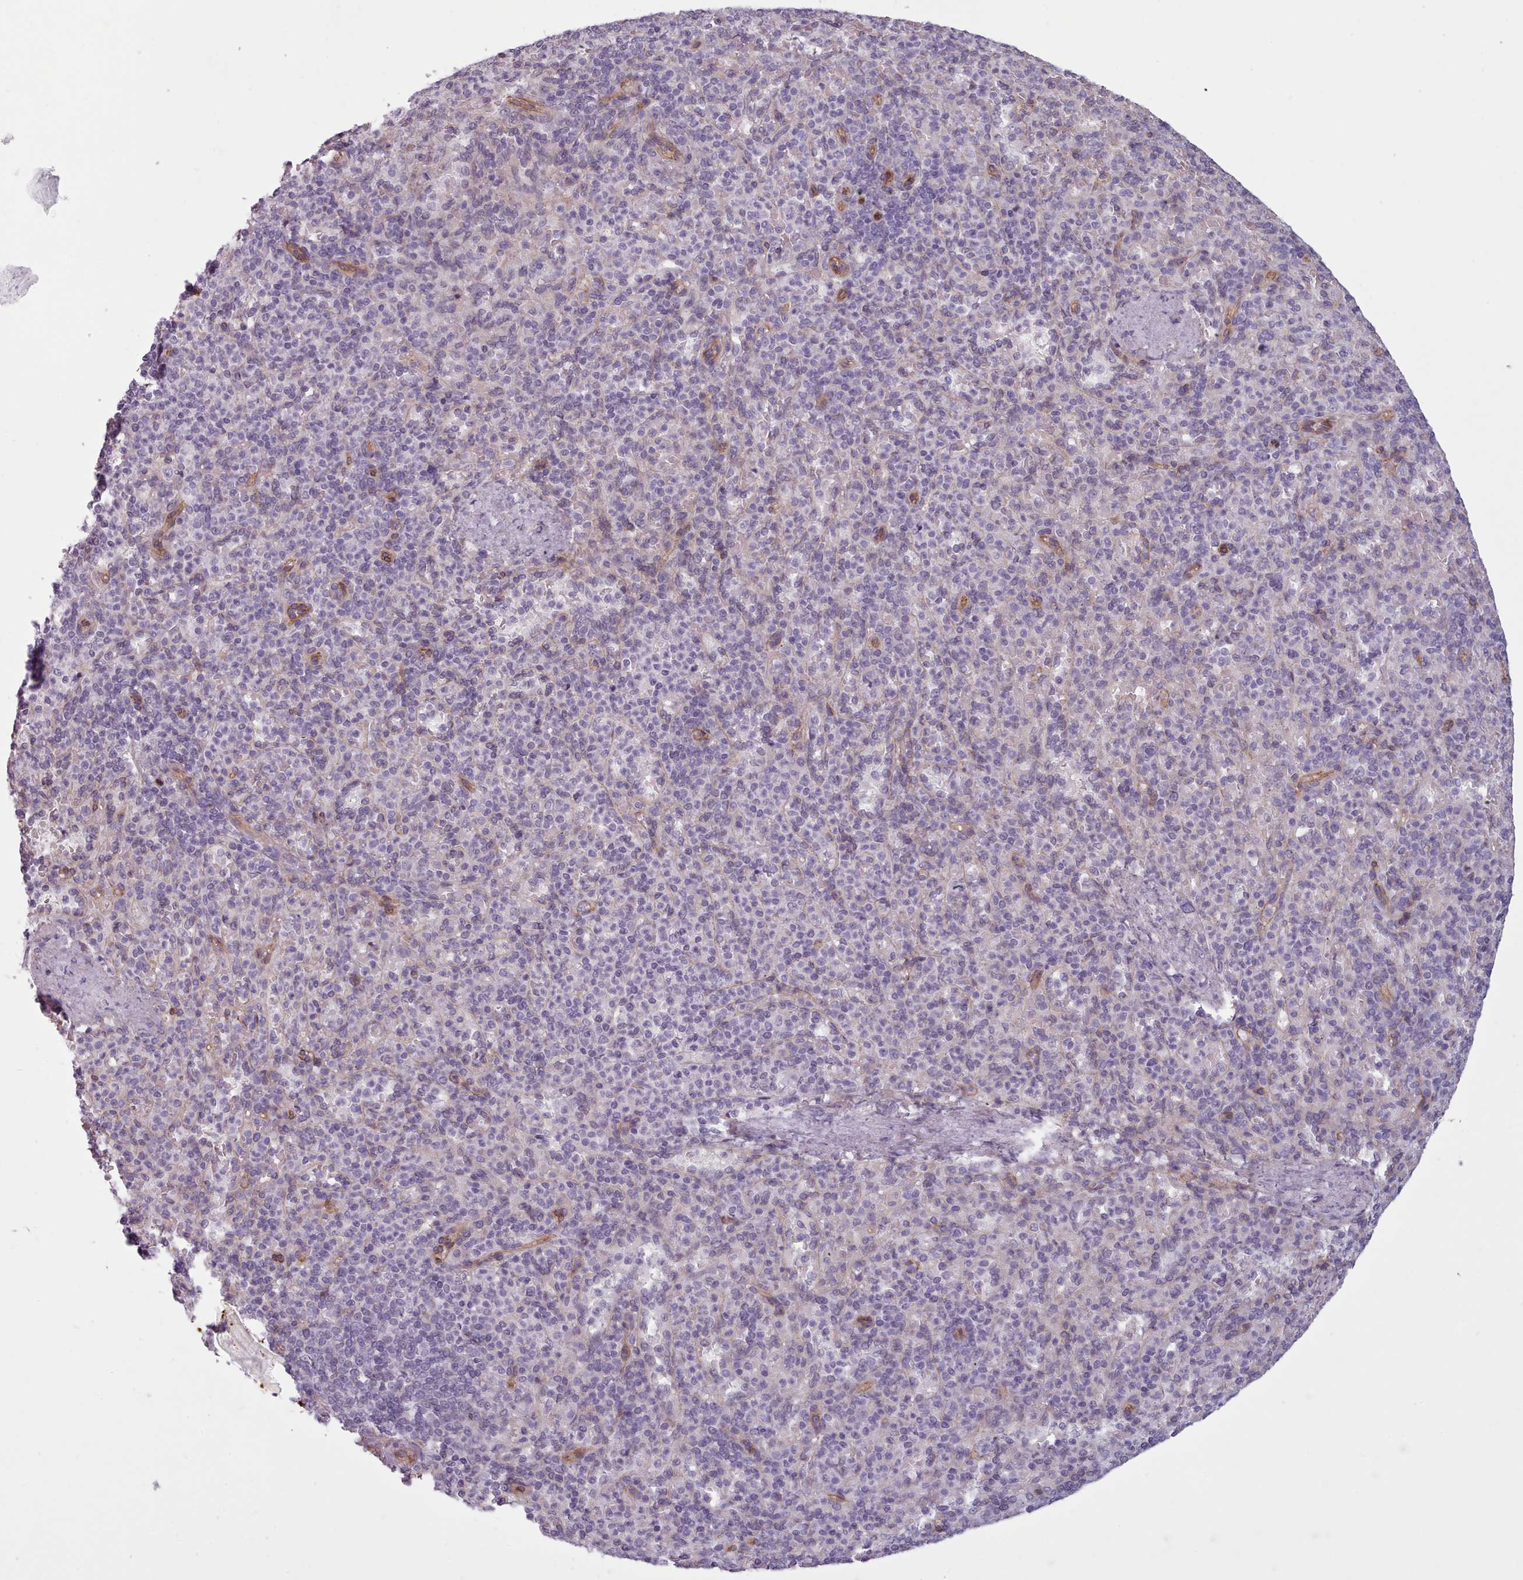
{"staining": {"intensity": "negative", "quantity": "none", "location": "none"}, "tissue": "spleen", "cell_type": "Cells in red pulp", "image_type": "normal", "snomed": [{"axis": "morphology", "description": "Normal tissue, NOS"}, {"axis": "topography", "description": "Spleen"}], "caption": "Immunohistochemical staining of normal human spleen reveals no significant expression in cells in red pulp. (DAB IHC visualized using brightfield microscopy, high magnification).", "gene": "PLD4", "patient": {"sex": "female", "age": 74}}